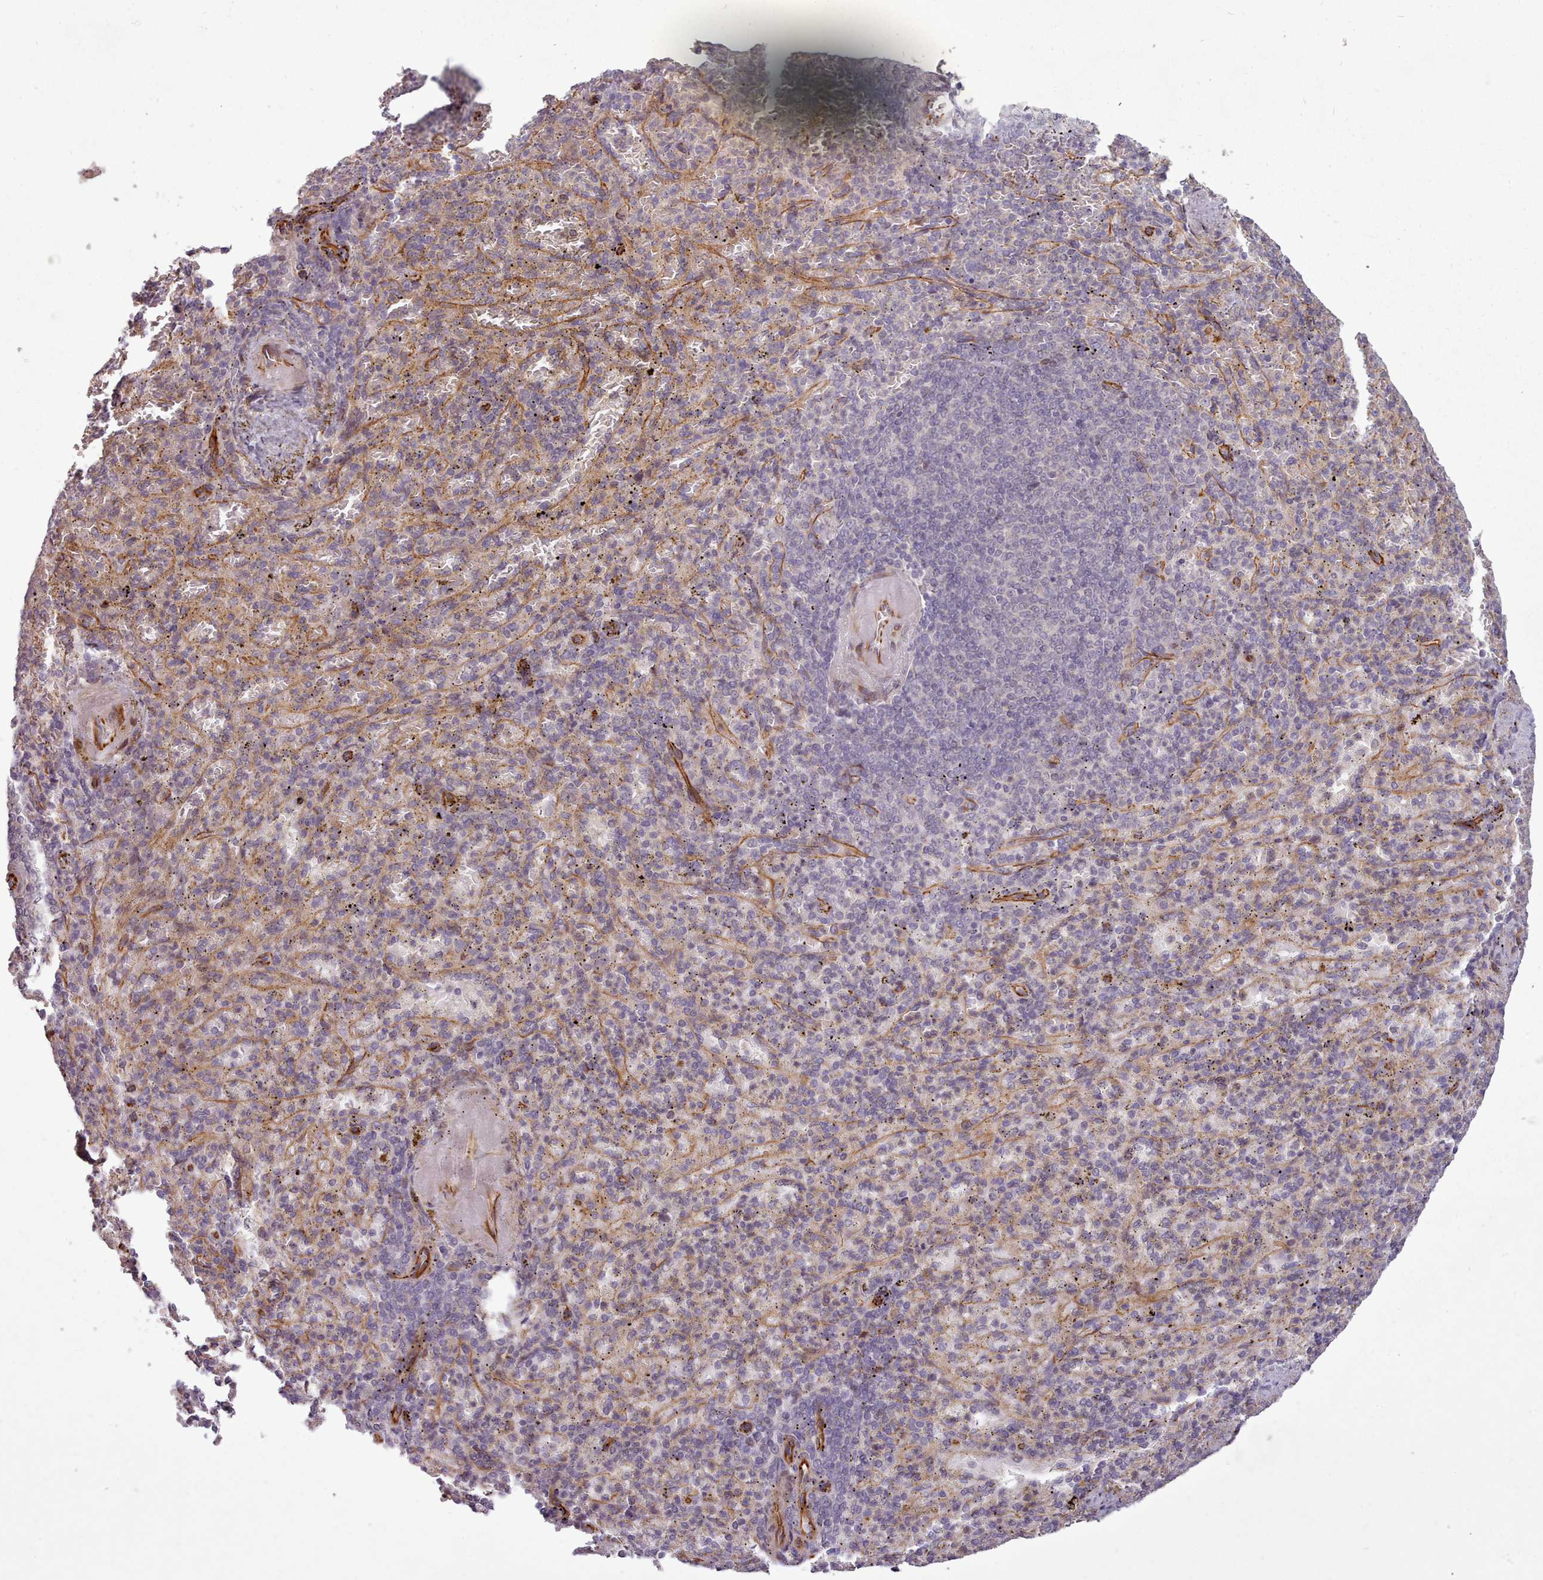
{"staining": {"intensity": "weak", "quantity": "<25%", "location": "cytoplasmic/membranous"}, "tissue": "spleen", "cell_type": "Cells in red pulp", "image_type": "normal", "snomed": [{"axis": "morphology", "description": "Normal tissue, NOS"}, {"axis": "topography", "description": "Spleen"}], "caption": "Normal spleen was stained to show a protein in brown. There is no significant expression in cells in red pulp. (Brightfield microscopy of DAB (3,3'-diaminobenzidine) IHC at high magnification).", "gene": "GBGT1", "patient": {"sex": "female", "age": 74}}